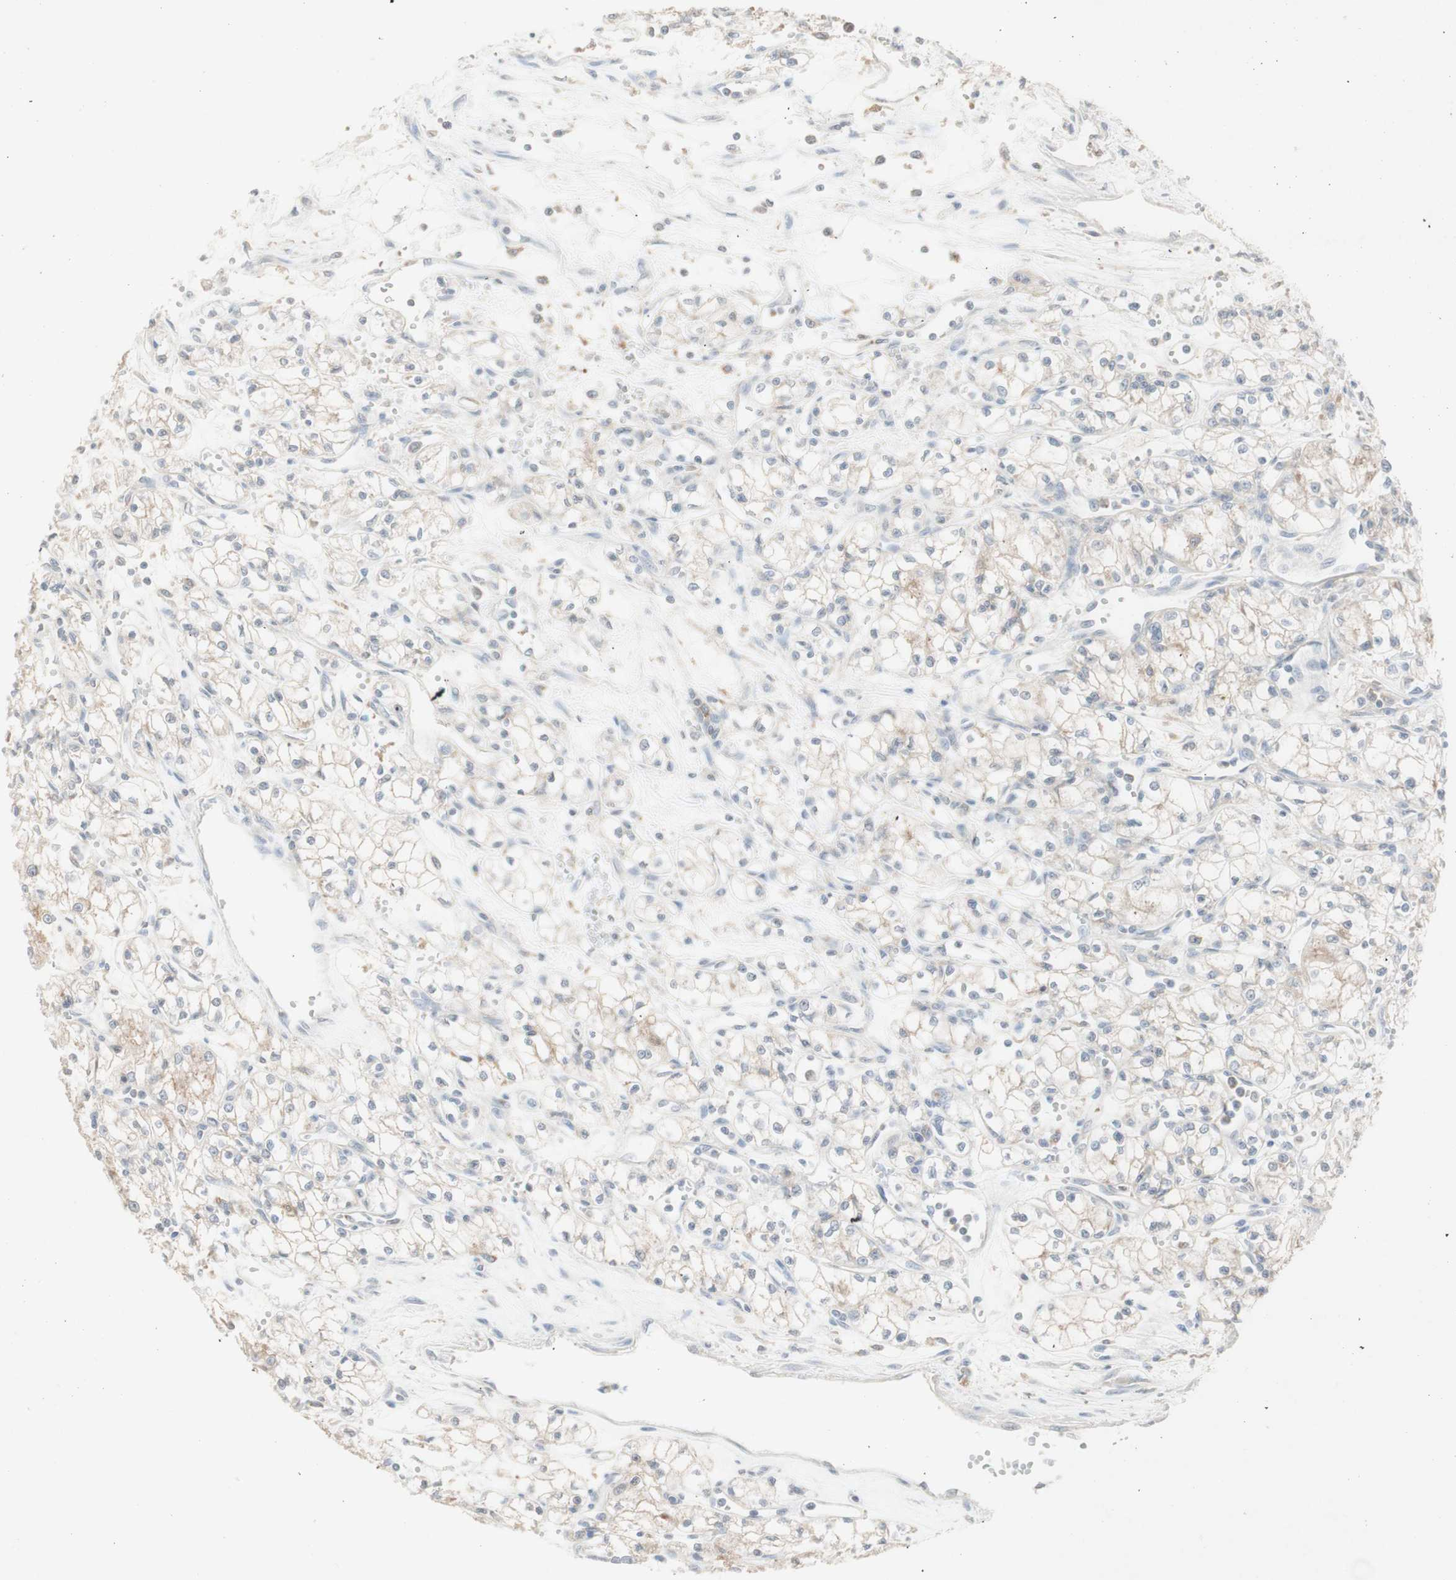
{"staining": {"intensity": "negative", "quantity": "none", "location": "none"}, "tissue": "renal cancer", "cell_type": "Tumor cells", "image_type": "cancer", "snomed": [{"axis": "morphology", "description": "Normal tissue, NOS"}, {"axis": "morphology", "description": "Adenocarcinoma, NOS"}, {"axis": "topography", "description": "Kidney"}], "caption": "Immunohistochemistry image of adenocarcinoma (renal) stained for a protein (brown), which displays no expression in tumor cells.", "gene": "ATP6V1B1", "patient": {"sex": "male", "age": 59}}